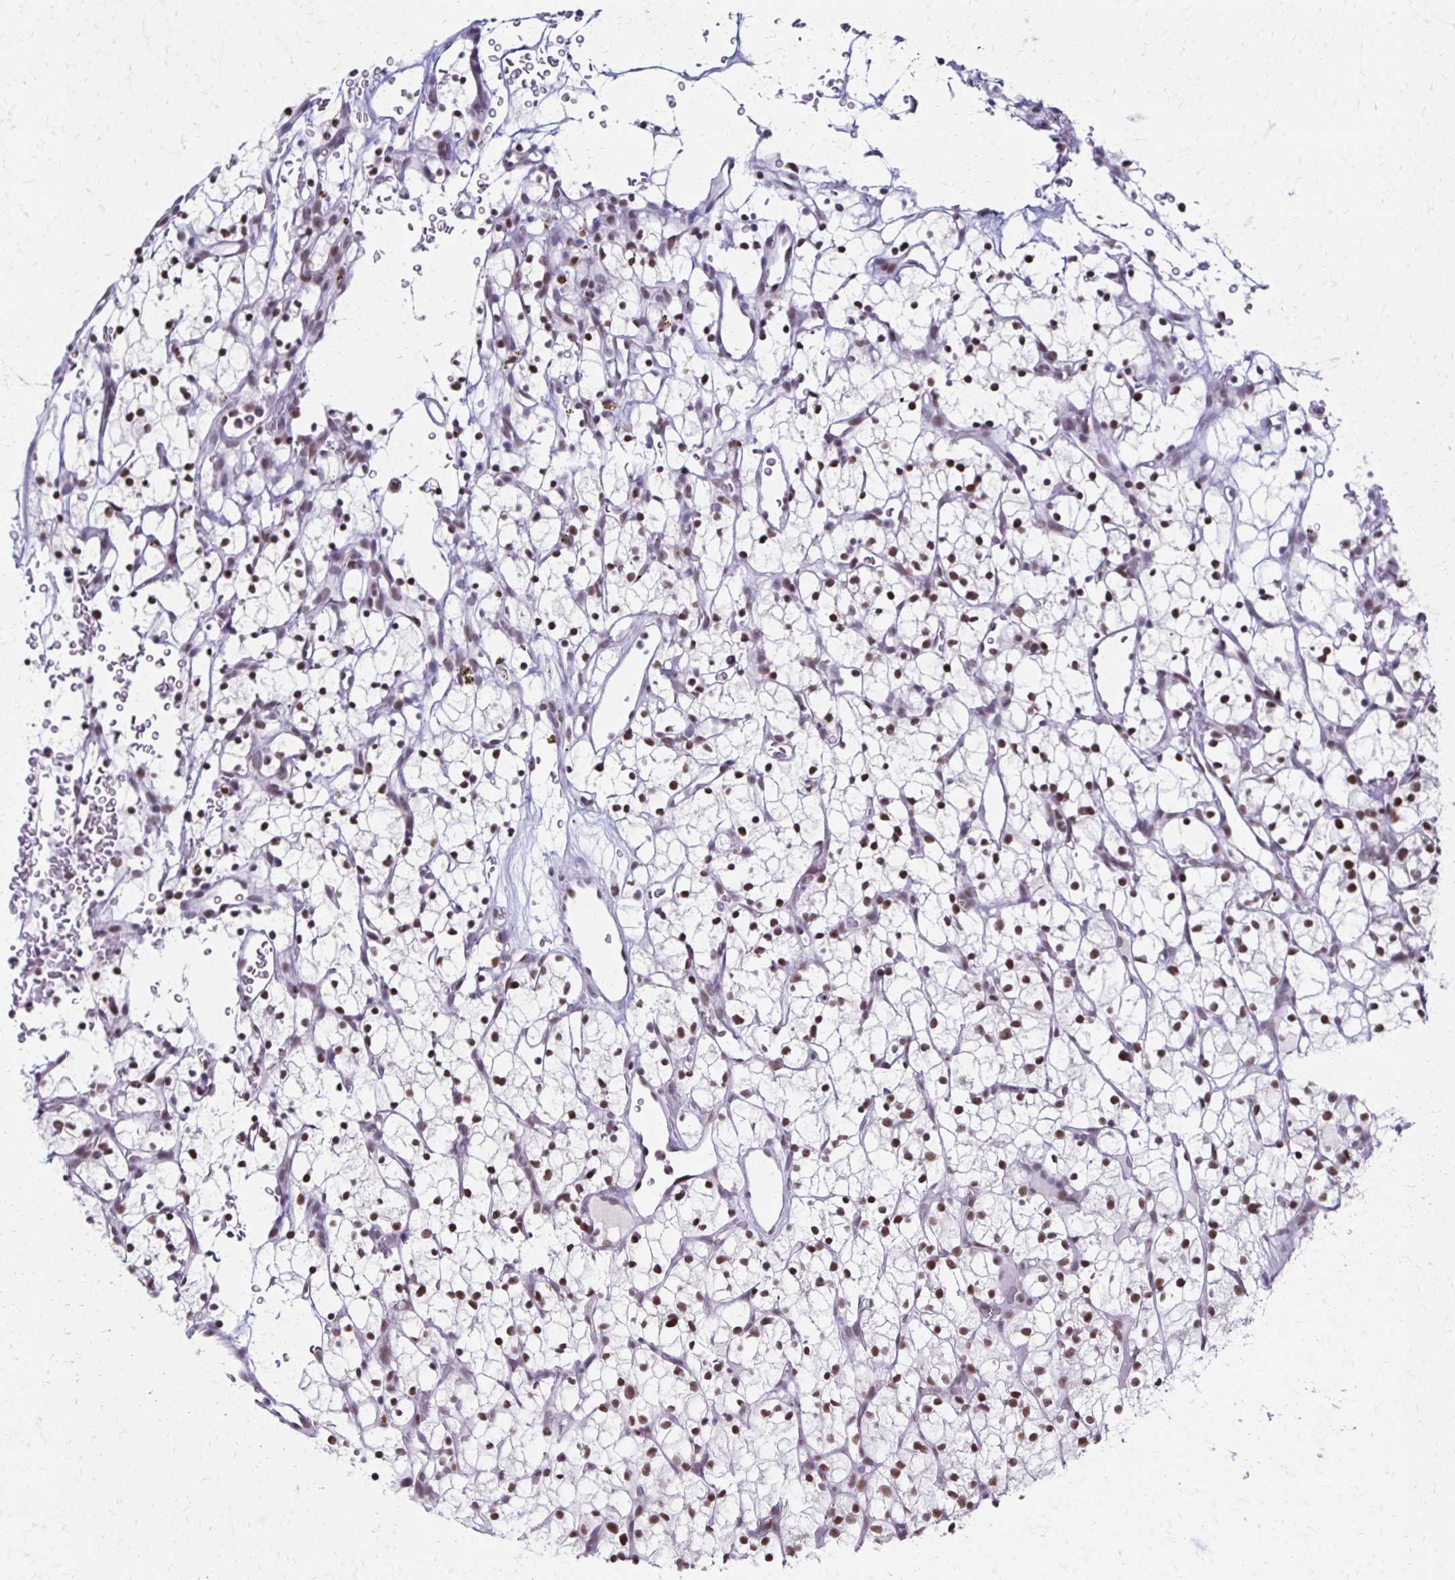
{"staining": {"intensity": "moderate", "quantity": "25%-75%", "location": "nuclear"}, "tissue": "renal cancer", "cell_type": "Tumor cells", "image_type": "cancer", "snomed": [{"axis": "morphology", "description": "Adenocarcinoma, NOS"}, {"axis": "topography", "description": "Kidney"}], "caption": "The micrograph exhibits a brown stain indicating the presence of a protein in the nuclear of tumor cells in renal adenocarcinoma. Nuclei are stained in blue.", "gene": "IRF7", "patient": {"sex": "female", "age": 64}}